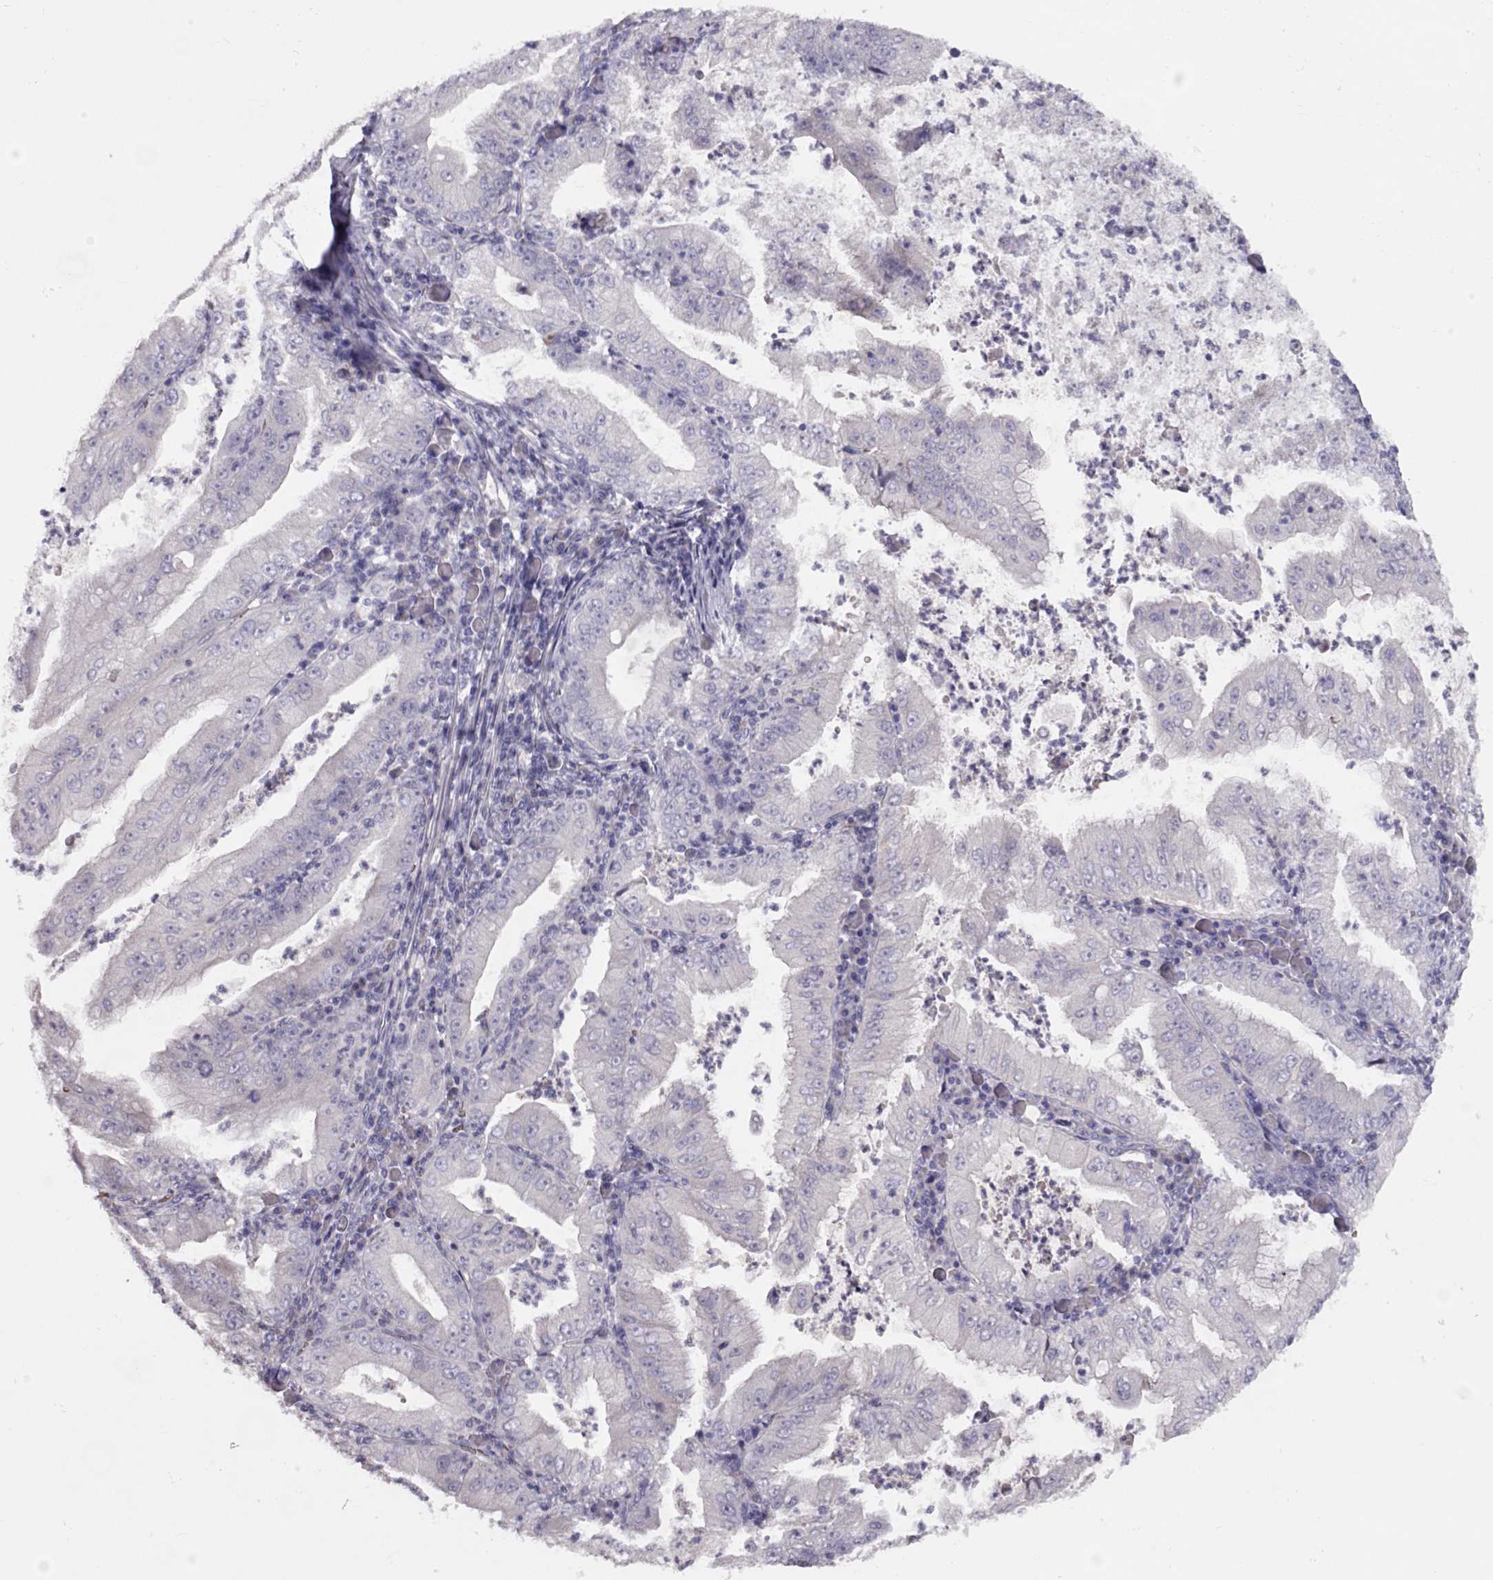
{"staining": {"intensity": "negative", "quantity": "none", "location": "none"}, "tissue": "stomach cancer", "cell_type": "Tumor cells", "image_type": "cancer", "snomed": [{"axis": "morphology", "description": "Adenocarcinoma, NOS"}, {"axis": "topography", "description": "Stomach"}], "caption": "Immunohistochemistry histopathology image of human stomach adenocarcinoma stained for a protein (brown), which exhibits no staining in tumor cells.", "gene": "RHD", "patient": {"sex": "male", "age": 76}}